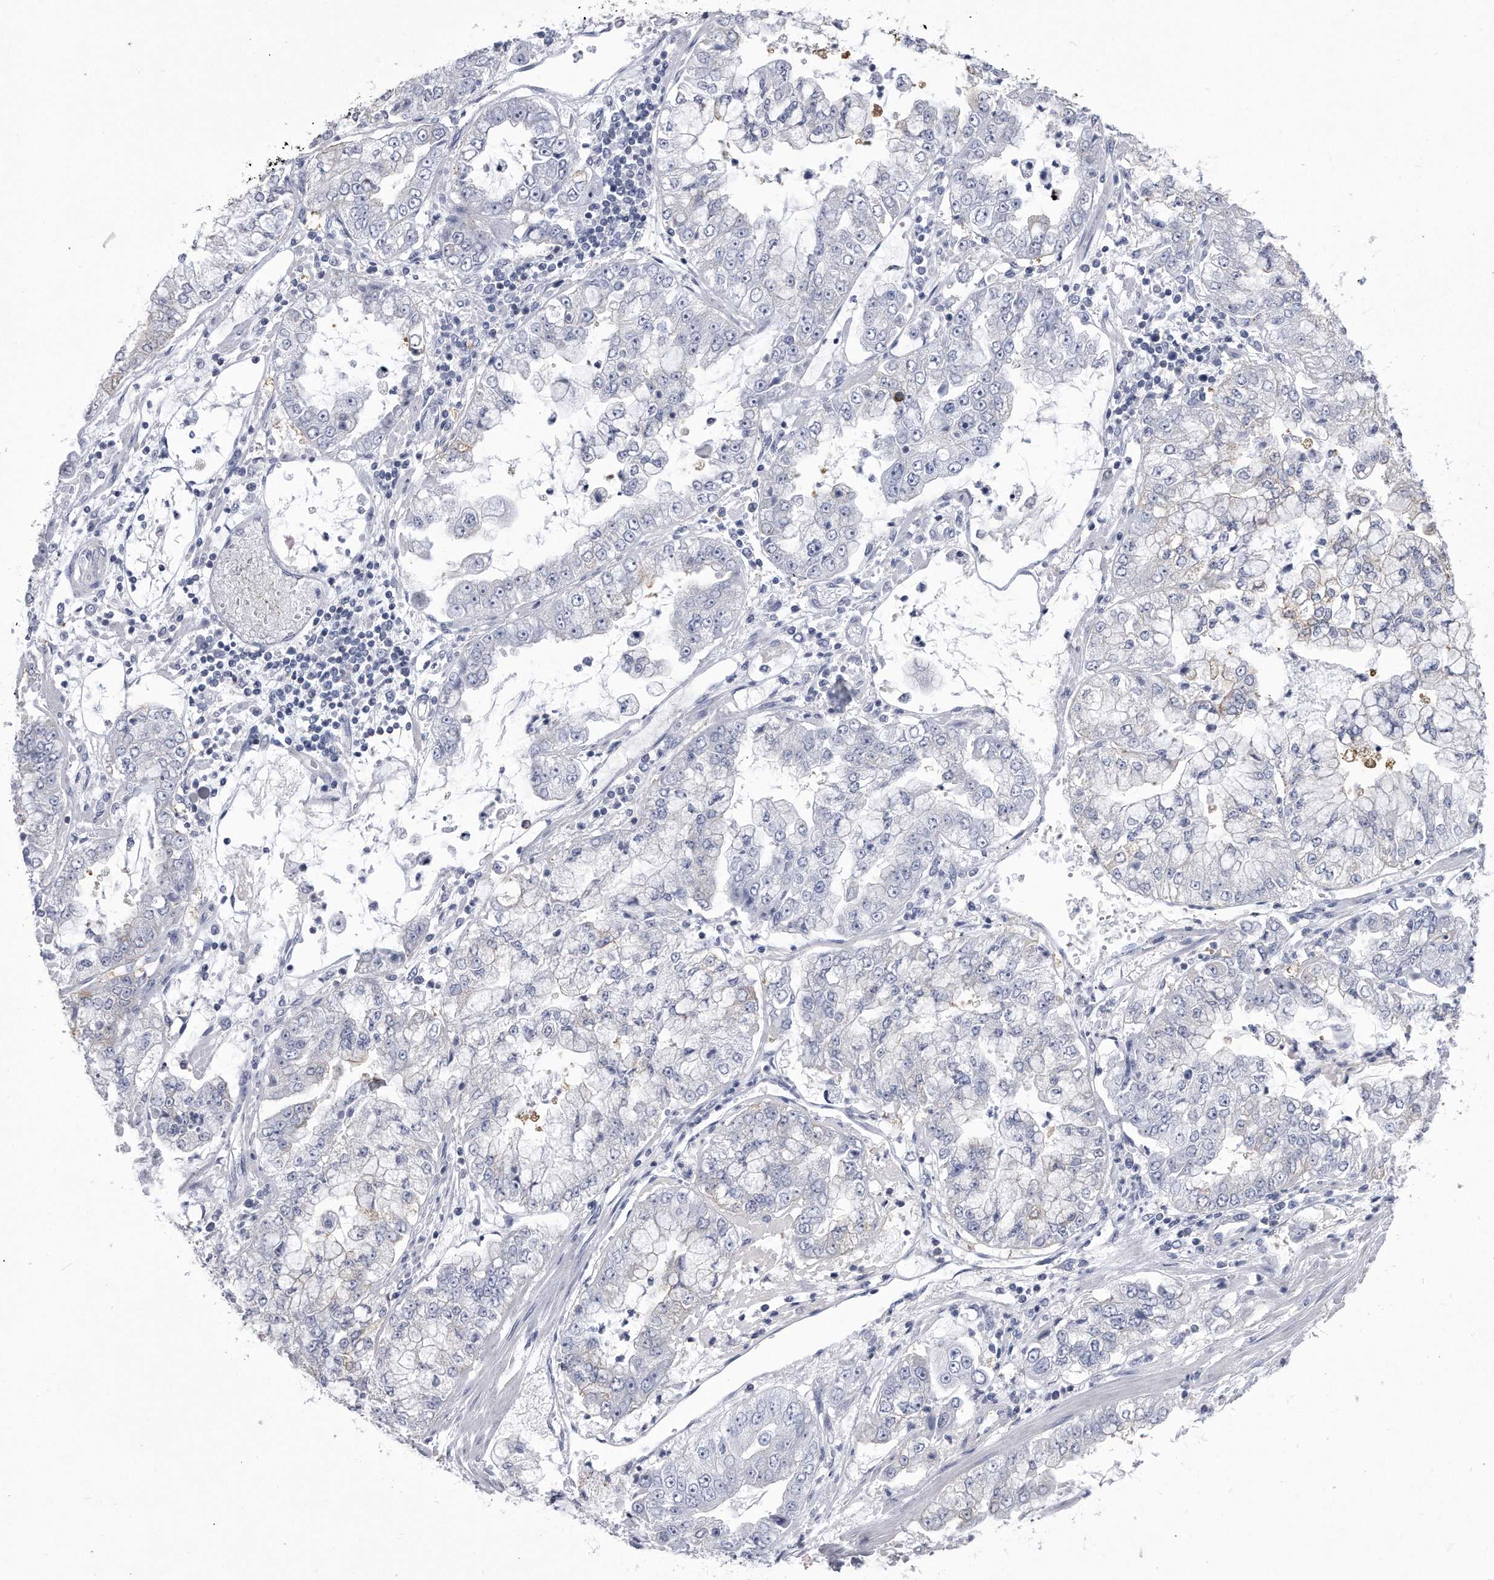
{"staining": {"intensity": "negative", "quantity": "none", "location": "none"}, "tissue": "stomach cancer", "cell_type": "Tumor cells", "image_type": "cancer", "snomed": [{"axis": "morphology", "description": "Adenocarcinoma, NOS"}, {"axis": "topography", "description": "Stomach"}], "caption": "Immunohistochemistry (IHC) histopathology image of adenocarcinoma (stomach) stained for a protein (brown), which demonstrates no staining in tumor cells.", "gene": "PYGB", "patient": {"sex": "male", "age": 76}}